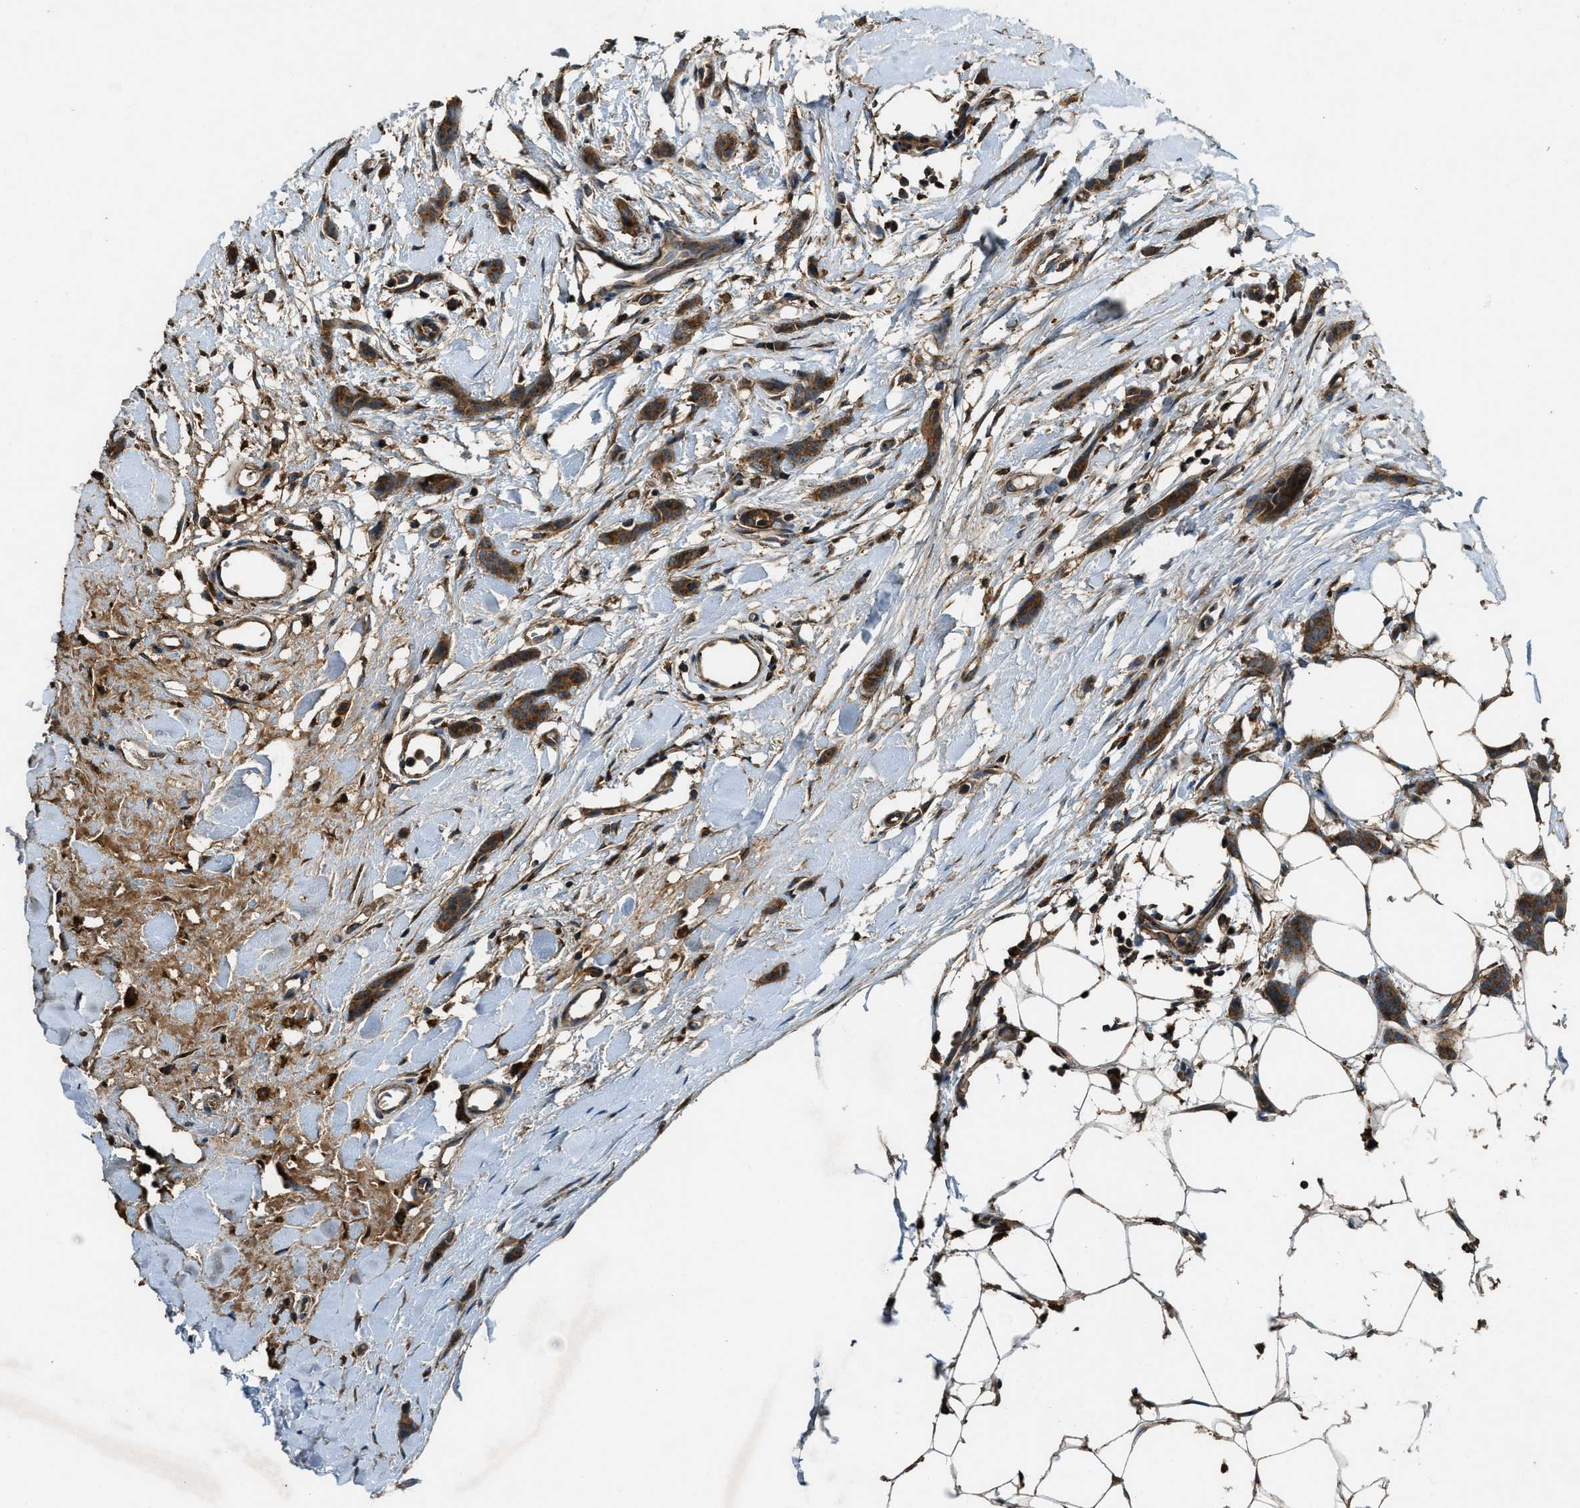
{"staining": {"intensity": "strong", "quantity": ">75%", "location": "cytoplasmic/membranous"}, "tissue": "breast cancer", "cell_type": "Tumor cells", "image_type": "cancer", "snomed": [{"axis": "morphology", "description": "Lobular carcinoma"}, {"axis": "topography", "description": "Skin"}, {"axis": "topography", "description": "Breast"}], "caption": "Lobular carcinoma (breast) stained for a protein (brown) shows strong cytoplasmic/membranous positive positivity in approximately >75% of tumor cells.", "gene": "MAP3K8", "patient": {"sex": "female", "age": 46}}